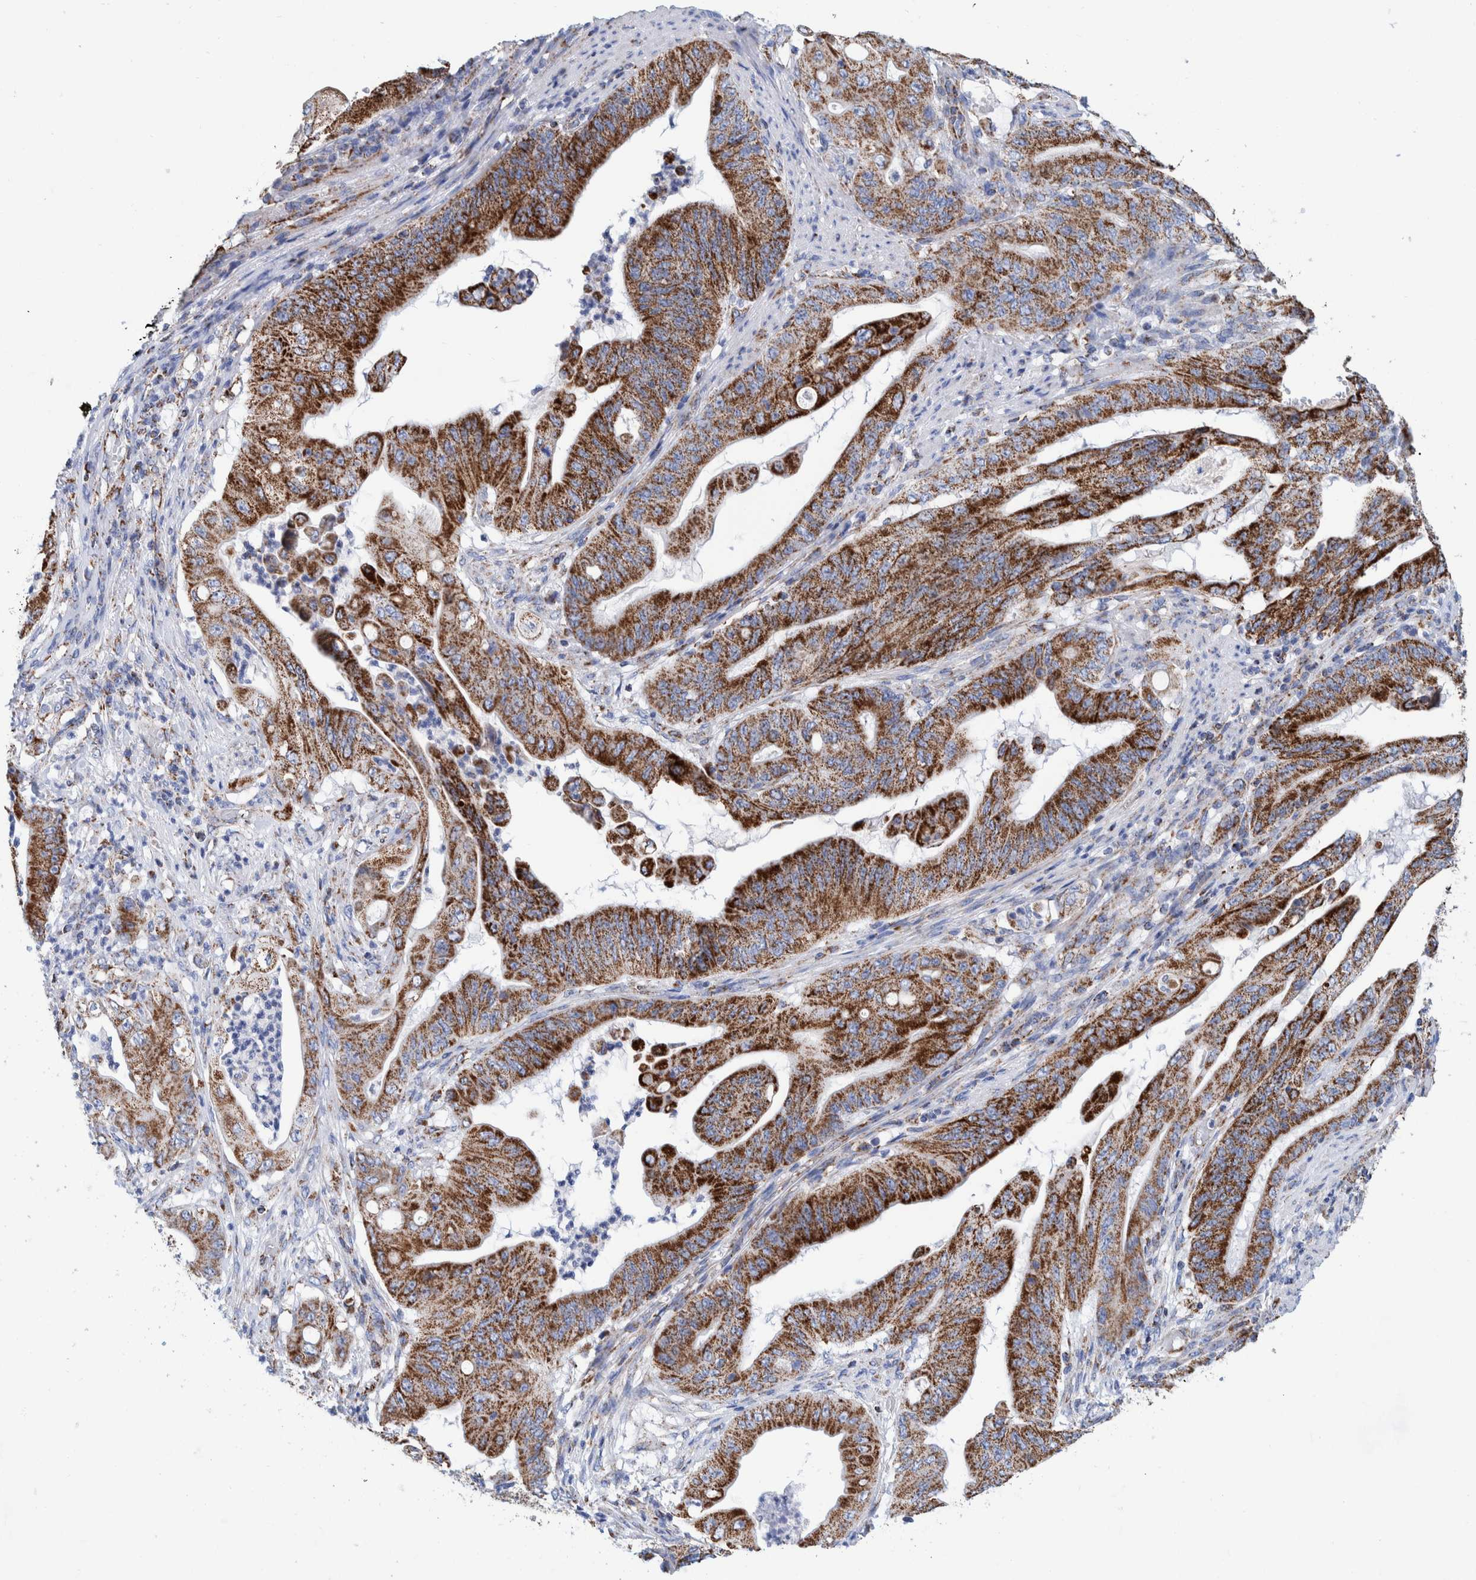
{"staining": {"intensity": "moderate", "quantity": ">75%", "location": "cytoplasmic/membranous"}, "tissue": "stomach cancer", "cell_type": "Tumor cells", "image_type": "cancer", "snomed": [{"axis": "morphology", "description": "Adenocarcinoma, NOS"}, {"axis": "topography", "description": "Stomach"}], "caption": "Stomach cancer stained for a protein (brown) shows moderate cytoplasmic/membranous positive staining in about >75% of tumor cells.", "gene": "DECR1", "patient": {"sex": "female", "age": 73}}